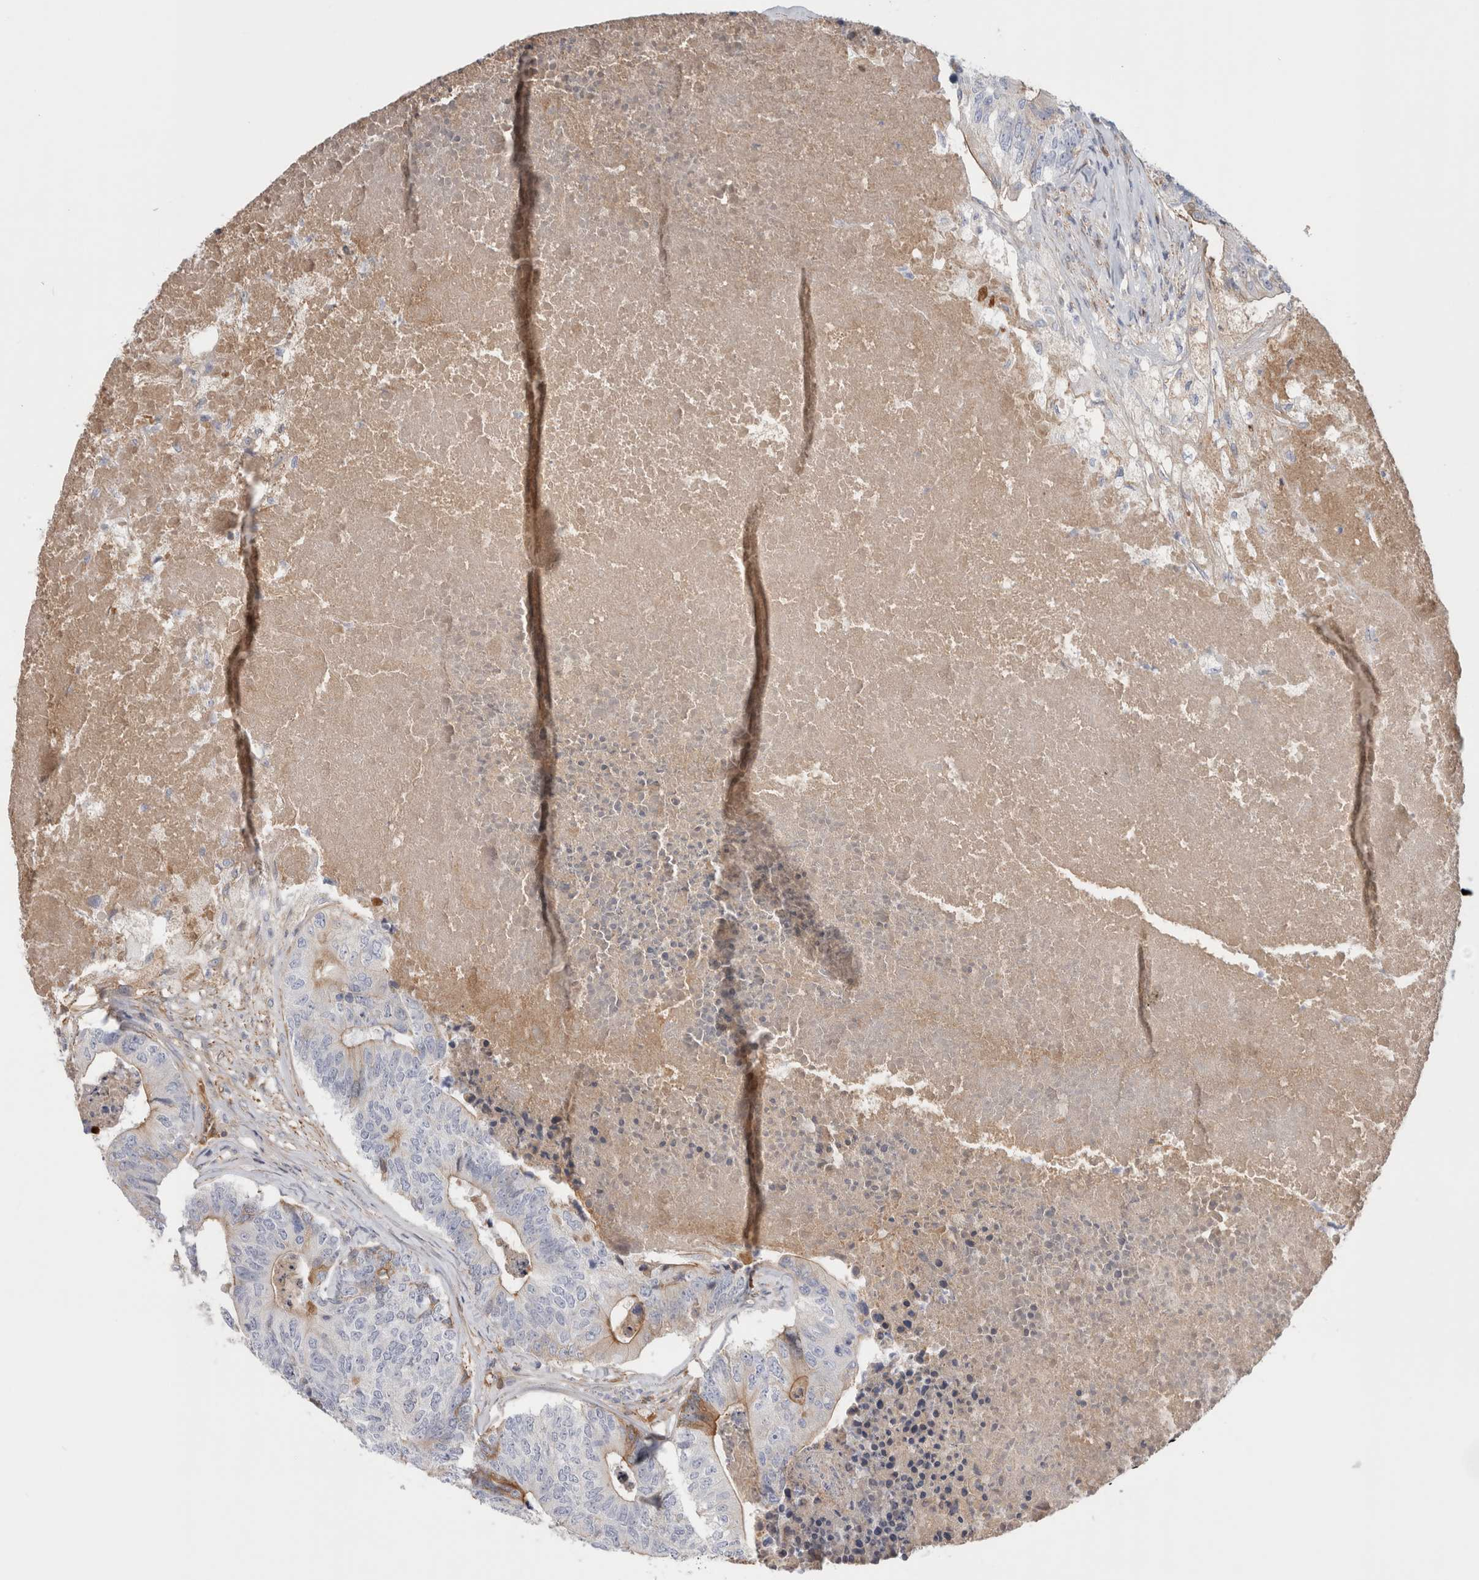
{"staining": {"intensity": "moderate", "quantity": "<25%", "location": "cytoplasmic/membranous"}, "tissue": "colorectal cancer", "cell_type": "Tumor cells", "image_type": "cancer", "snomed": [{"axis": "morphology", "description": "Adenocarcinoma, NOS"}, {"axis": "topography", "description": "Colon"}], "caption": "DAB immunohistochemical staining of human colorectal cancer displays moderate cytoplasmic/membranous protein staining in approximately <25% of tumor cells. (DAB IHC with brightfield microscopy, high magnification).", "gene": "CFI", "patient": {"sex": "female", "age": 67}}